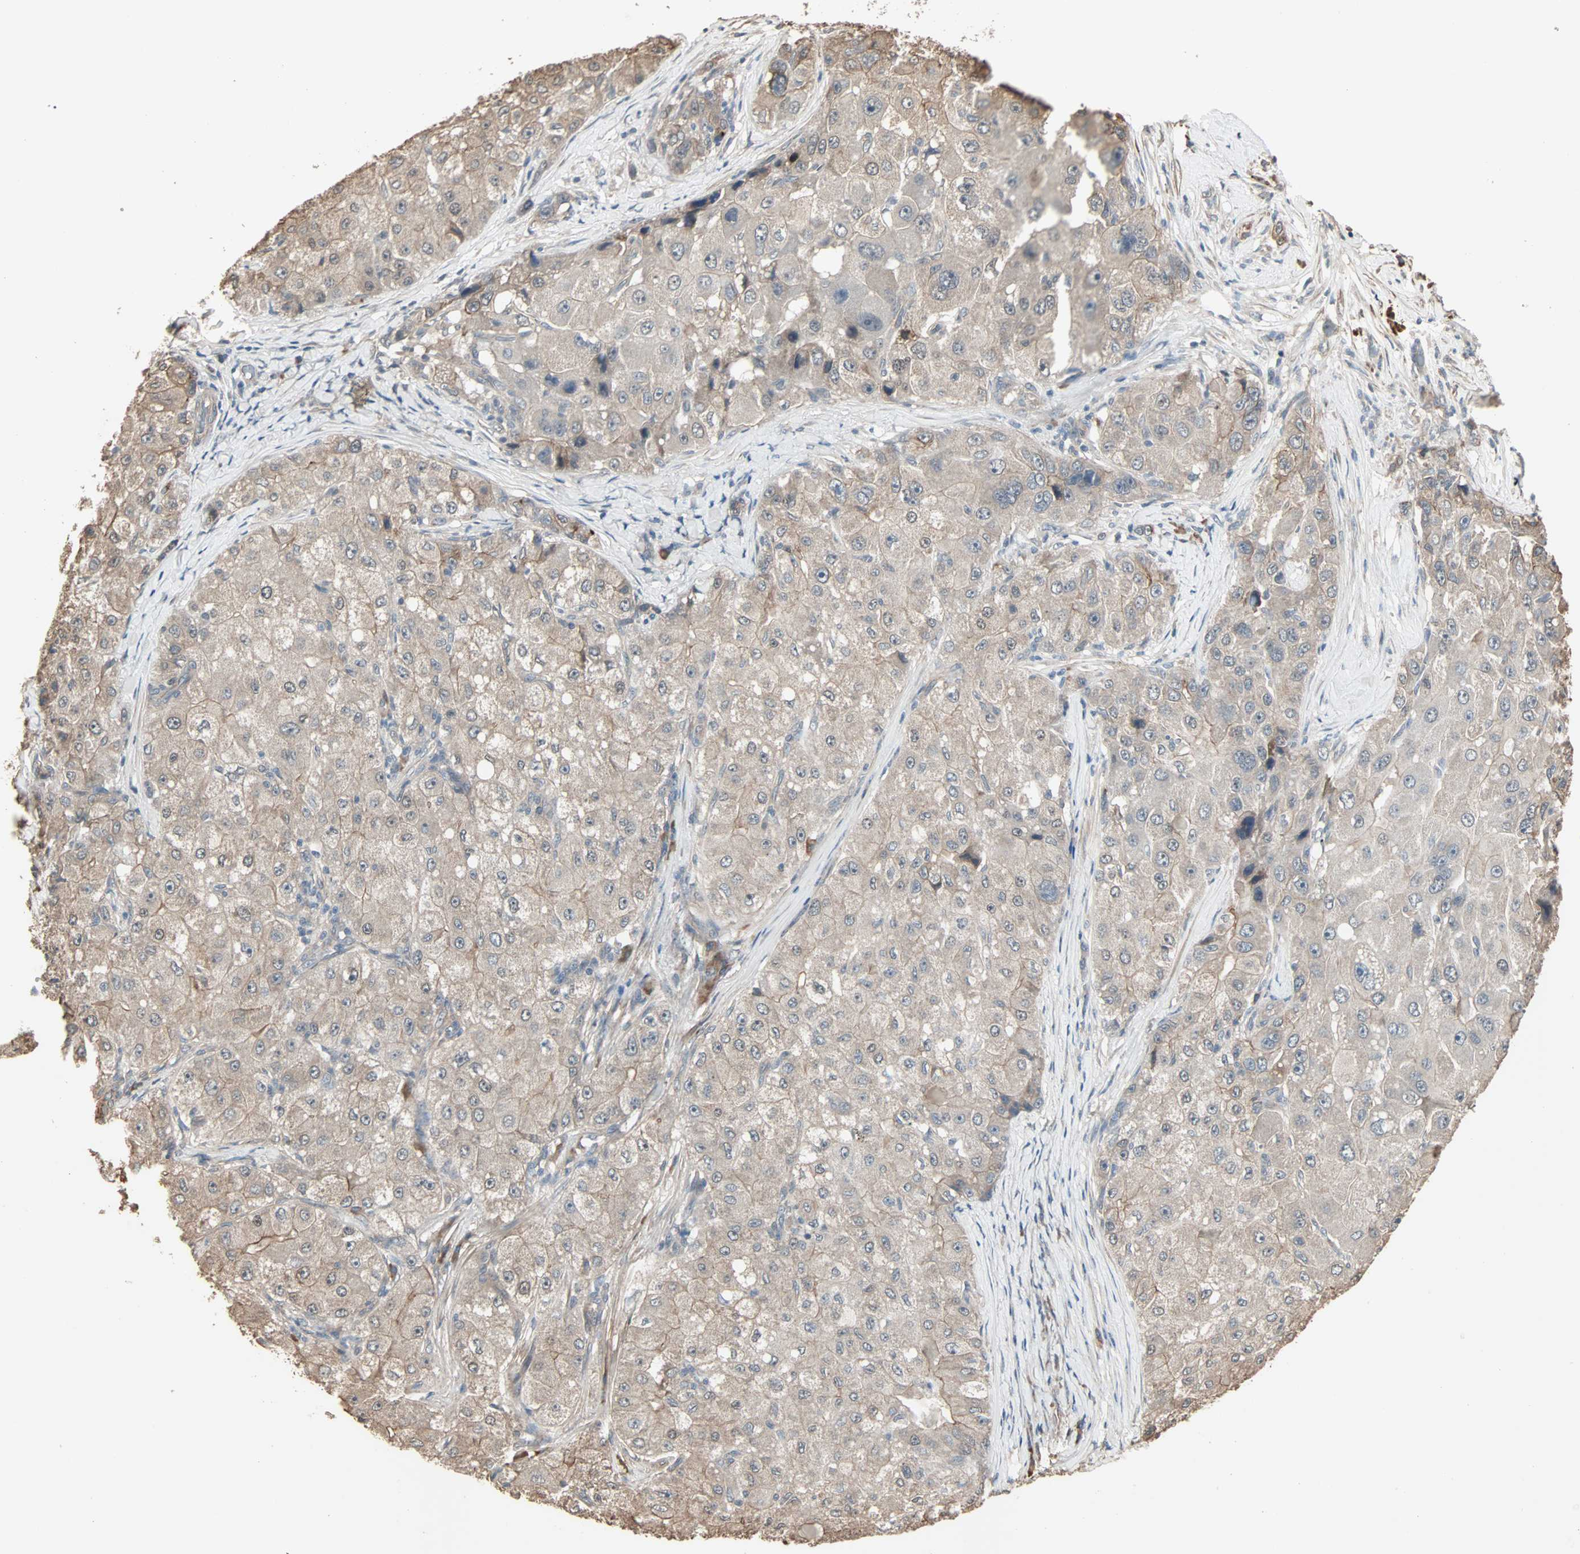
{"staining": {"intensity": "weak", "quantity": ">75%", "location": "cytoplasmic/membranous"}, "tissue": "liver cancer", "cell_type": "Tumor cells", "image_type": "cancer", "snomed": [{"axis": "morphology", "description": "Carcinoma, Hepatocellular, NOS"}, {"axis": "topography", "description": "Liver"}], "caption": "Immunohistochemistry micrograph of human liver cancer (hepatocellular carcinoma) stained for a protein (brown), which exhibits low levels of weak cytoplasmic/membranous positivity in approximately >75% of tumor cells.", "gene": "GALNT3", "patient": {"sex": "male", "age": 80}}